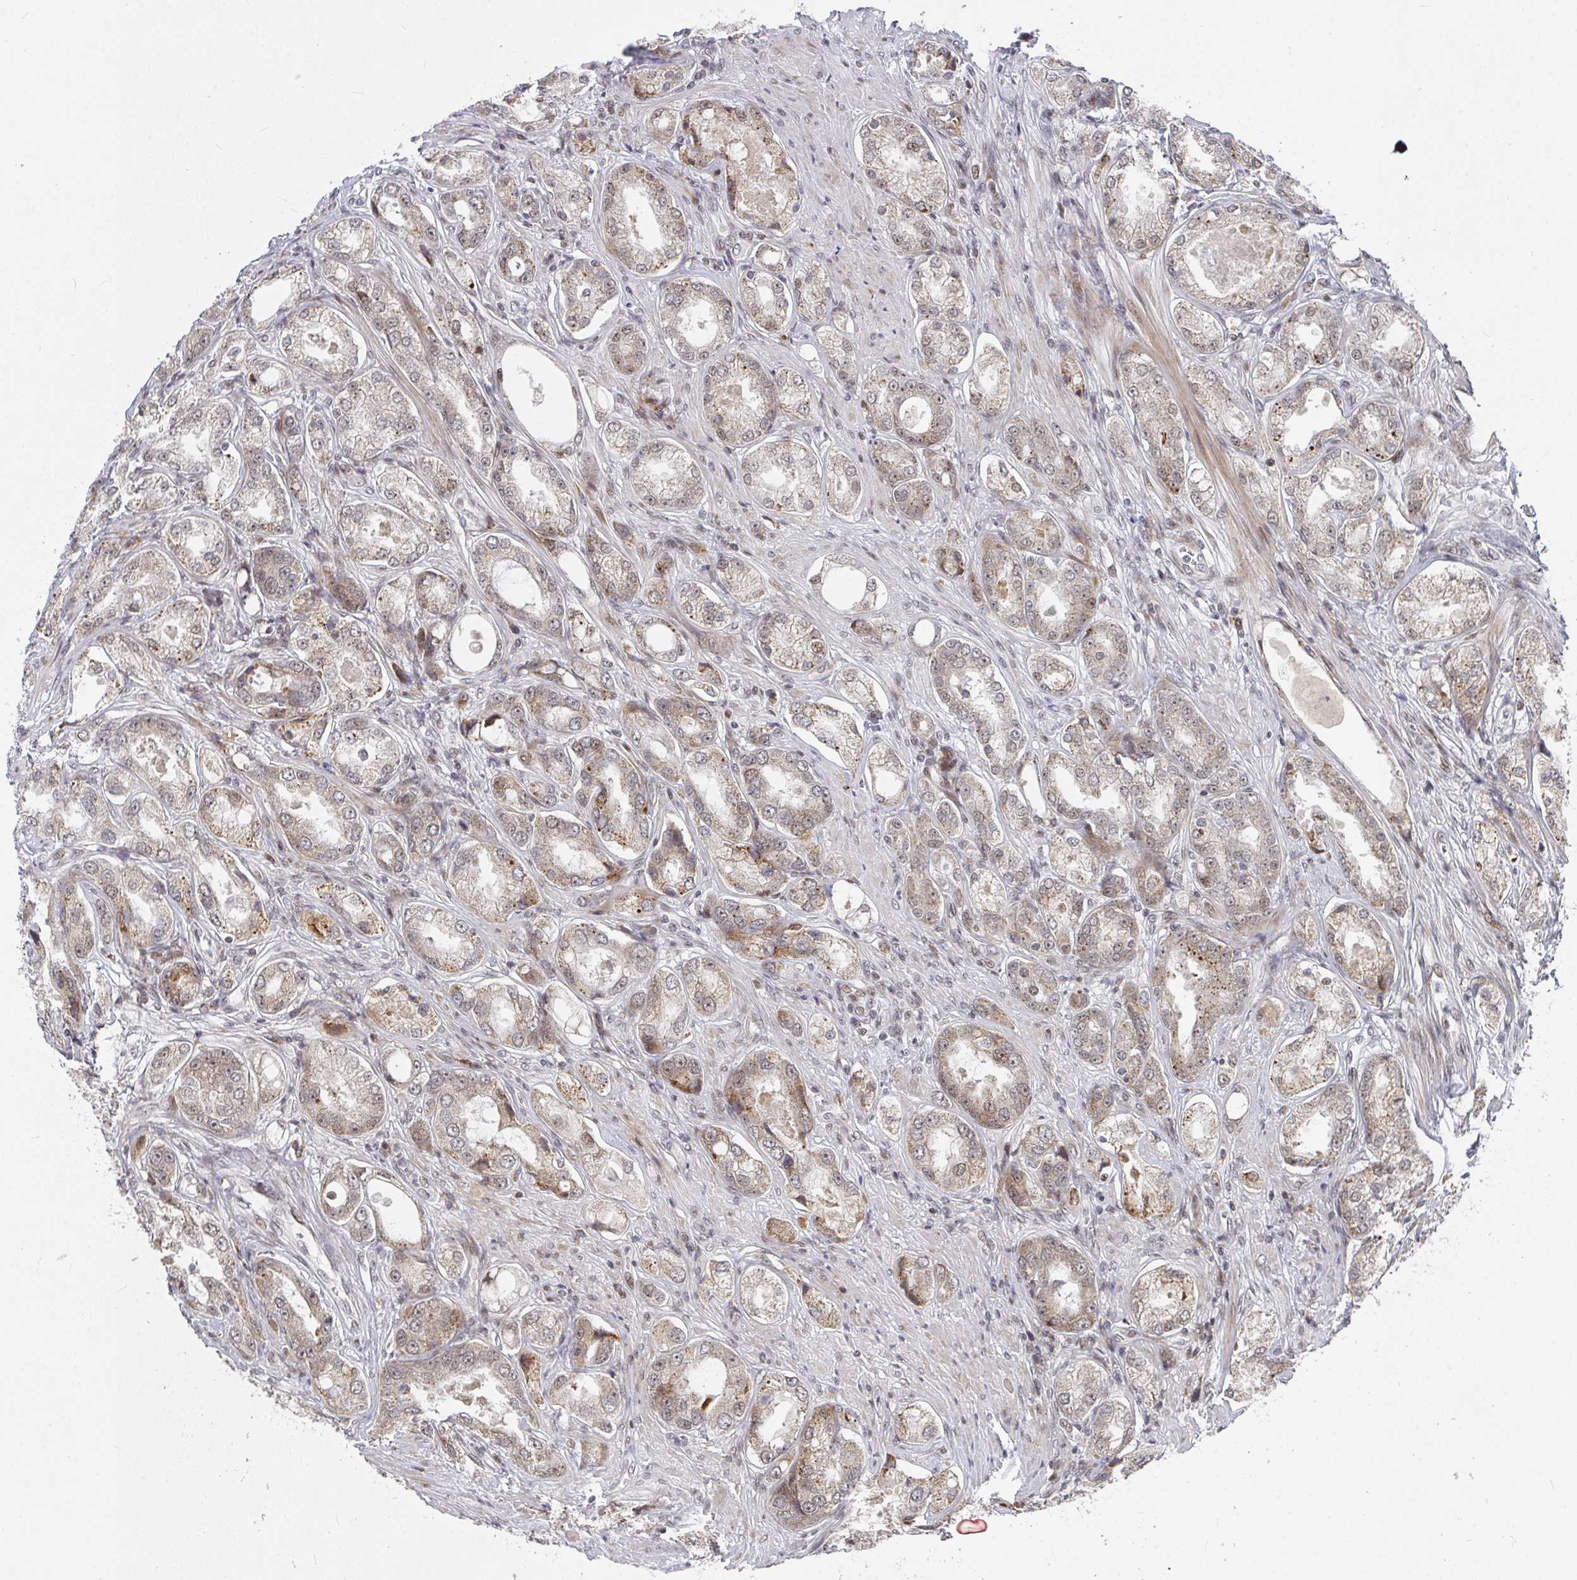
{"staining": {"intensity": "weak", "quantity": "25%-75%", "location": "cytoplasmic/membranous,nuclear"}, "tissue": "prostate cancer", "cell_type": "Tumor cells", "image_type": "cancer", "snomed": [{"axis": "morphology", "description": "Adenocarcinoma, Low grade"}, {"axis": "topography", "description": "Prostate"}], "caption": "DAB (3,3'-diaminobenzidine) immunohistochemical staining of human prostate low-grade adenocarcinoma shows weak cytoplasmic/membranous and nuclear protein staining in approximately 25%-75% of tumor cells.", "gene": "RBBP5", "patient": {"sex": "male", "age": 68}}